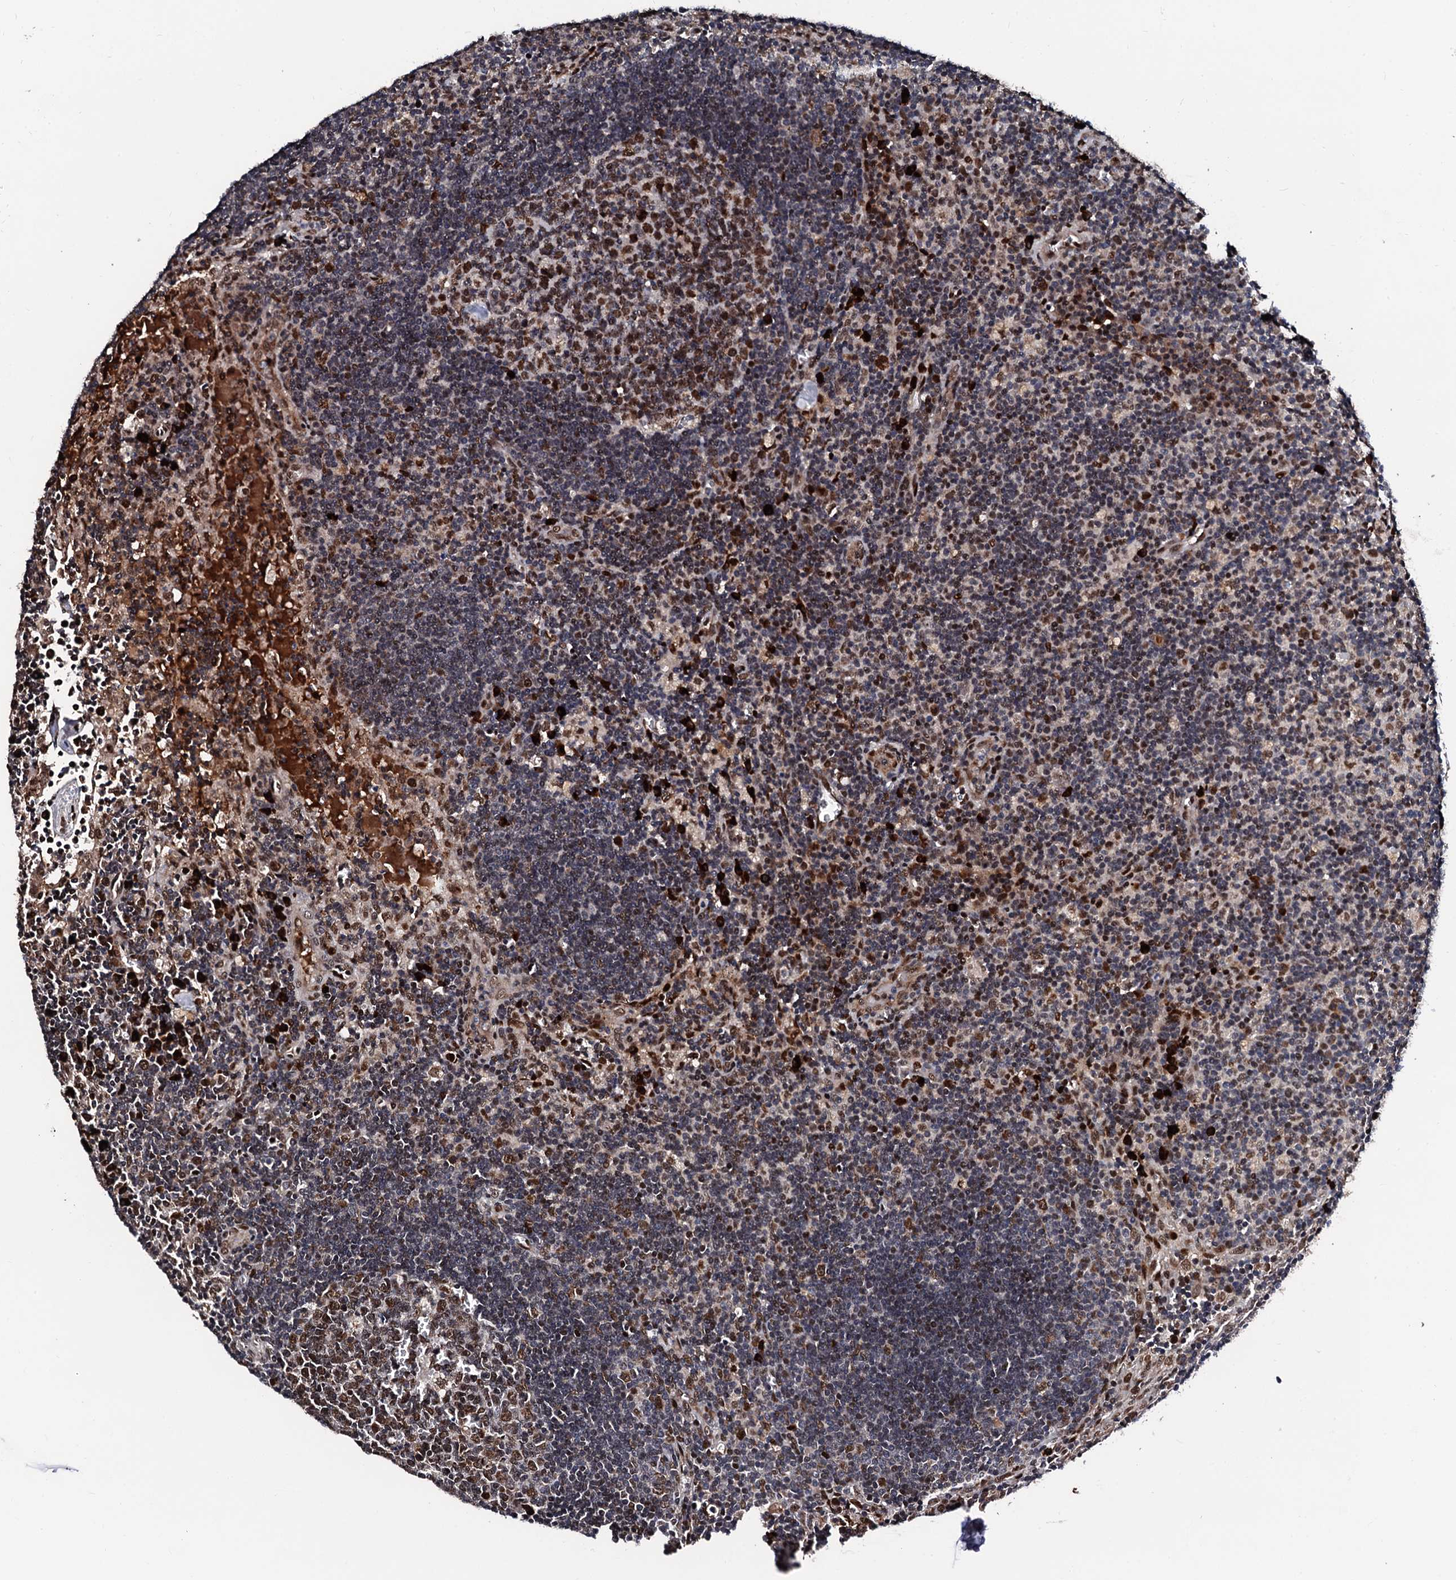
{"staining": {"intensity": "moderate", "quantity": ">75%", "location": "nuclear"}, "tissue": "lymph node", "cell_type": "Germinal center cells", "image_type": "normal", "snomed": [{"axis": "morphology", "description": "Normal tissue, NOS"}, {"axis": "topography", "description": "Lymph node"}], "caption": "Benign lymph node reveals moderate nuclear expression in about >75% of germinal center cells The protein is shown in brown color, while the nuclei are stained blue..", "gene": "KIF18A", "patient": {"sex": "male", "age": 58}}